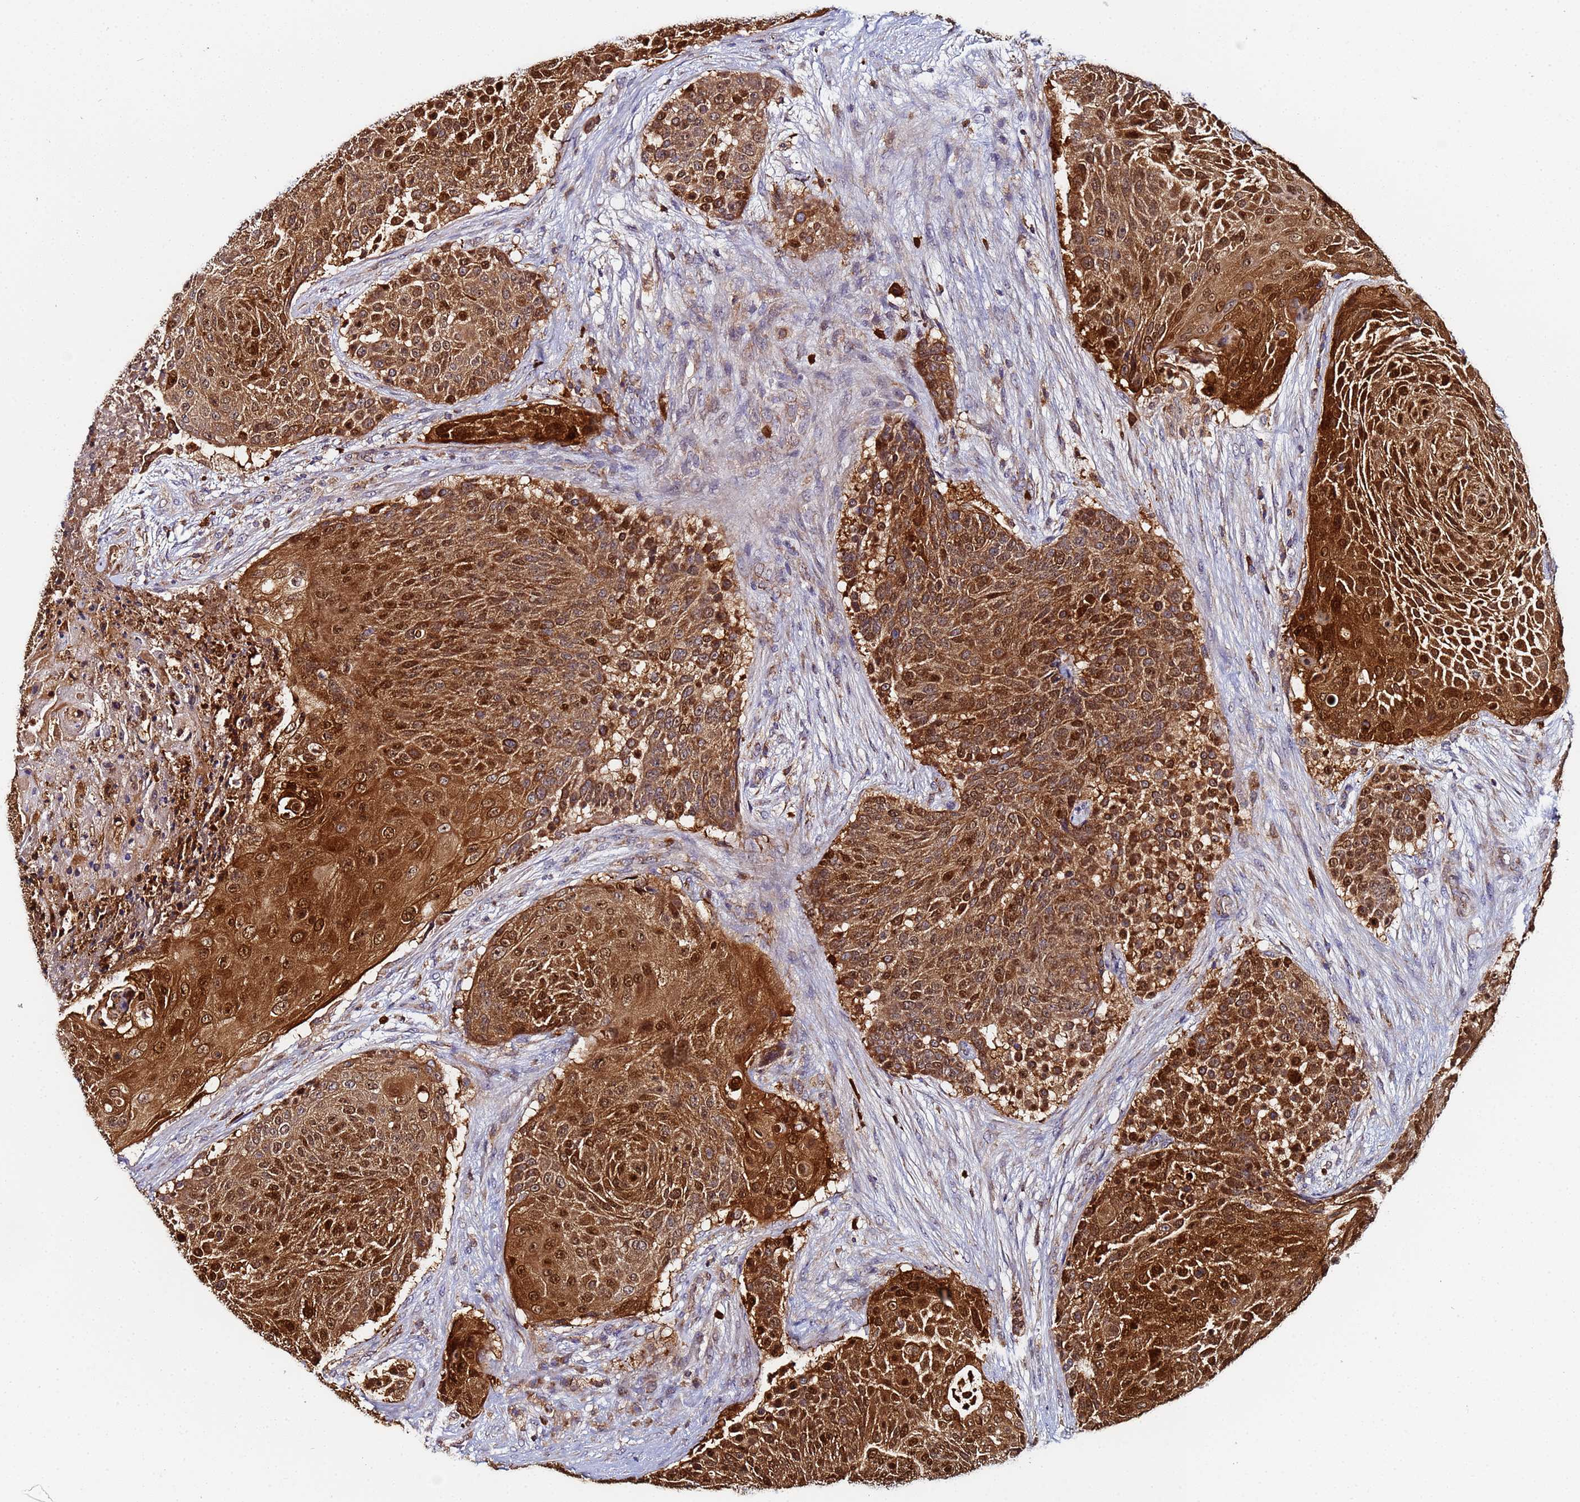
{"staining": {"intensity": "strong", "quantity": ">75%", "location": "cytoplasmic/membranous,nuclear"}, "tissue": "urothelial cancer", "cell_type": "Tumor cells", "image_type": "cancer", "snomed": [{"axis": "morphology", "description": "Urothelial carcinoma, High grade"}, {"axis": "topography", "description": "Urinary bladder"}], "caption": "Brown immunohistochemical staining in human urothelial cancer shows strong cytoplasmic/membranous and nuclear positivity in about >75% of tumor cells.", "gene": "CCDC127", "patient": {"sex": "female", "age": 63}}